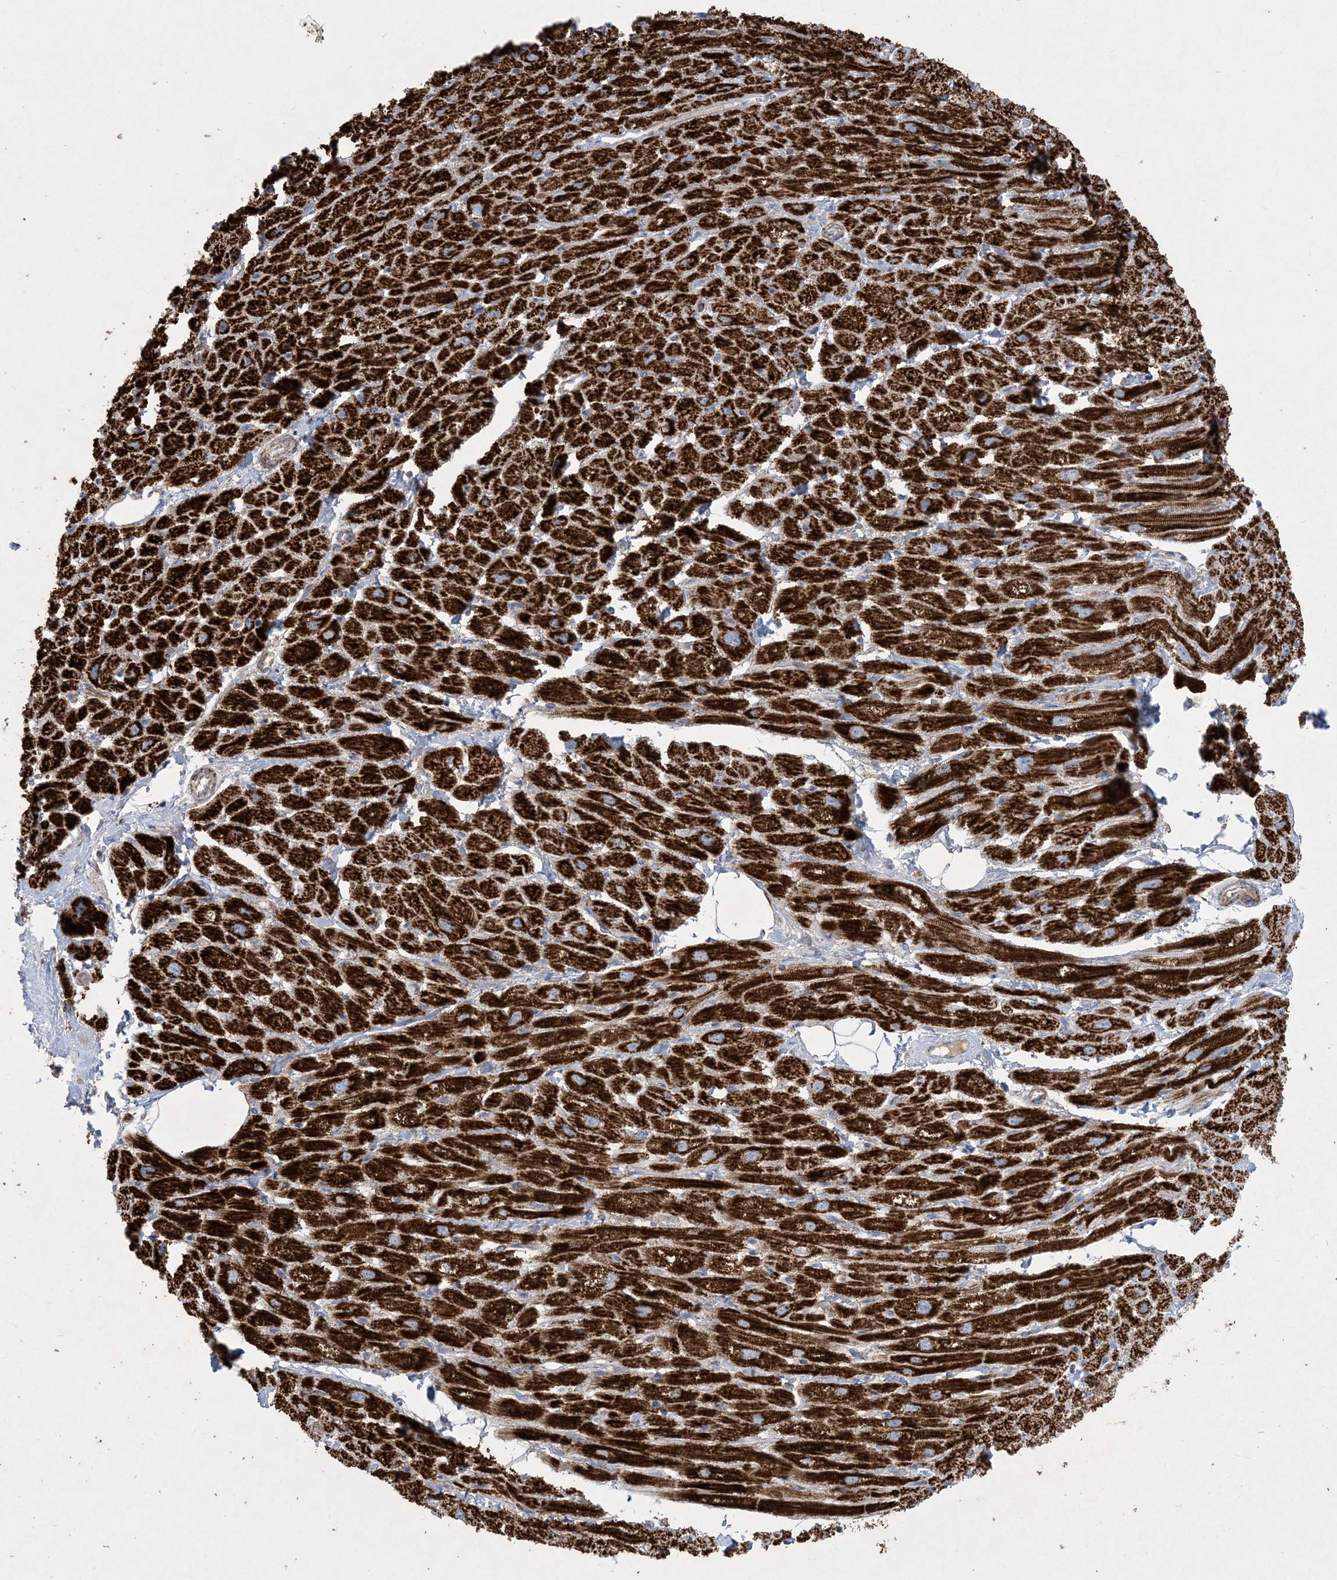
{"staining": {"intensity": "strong", "quantity": ">75%", "location": "cytoplasmic/membranous"}, "tissue": "heart muscle", "cell_type": "Cardiomyocytes", "image_type": "normal", "snomed": [{"axis": "morphology", "description": "Normal tissue, NOS"}, {"axis": "topography", "description": "Heart"}], "caption": "A high amount of strong cytoplasmic/membranous positivity is present in about >75% of cardiomyocytes in benign heart muscle. (DAB IHC with brightfield microscopy, high magnification).", "gene": "BEND4", "patient": {"sex": "male", "age": 50}}